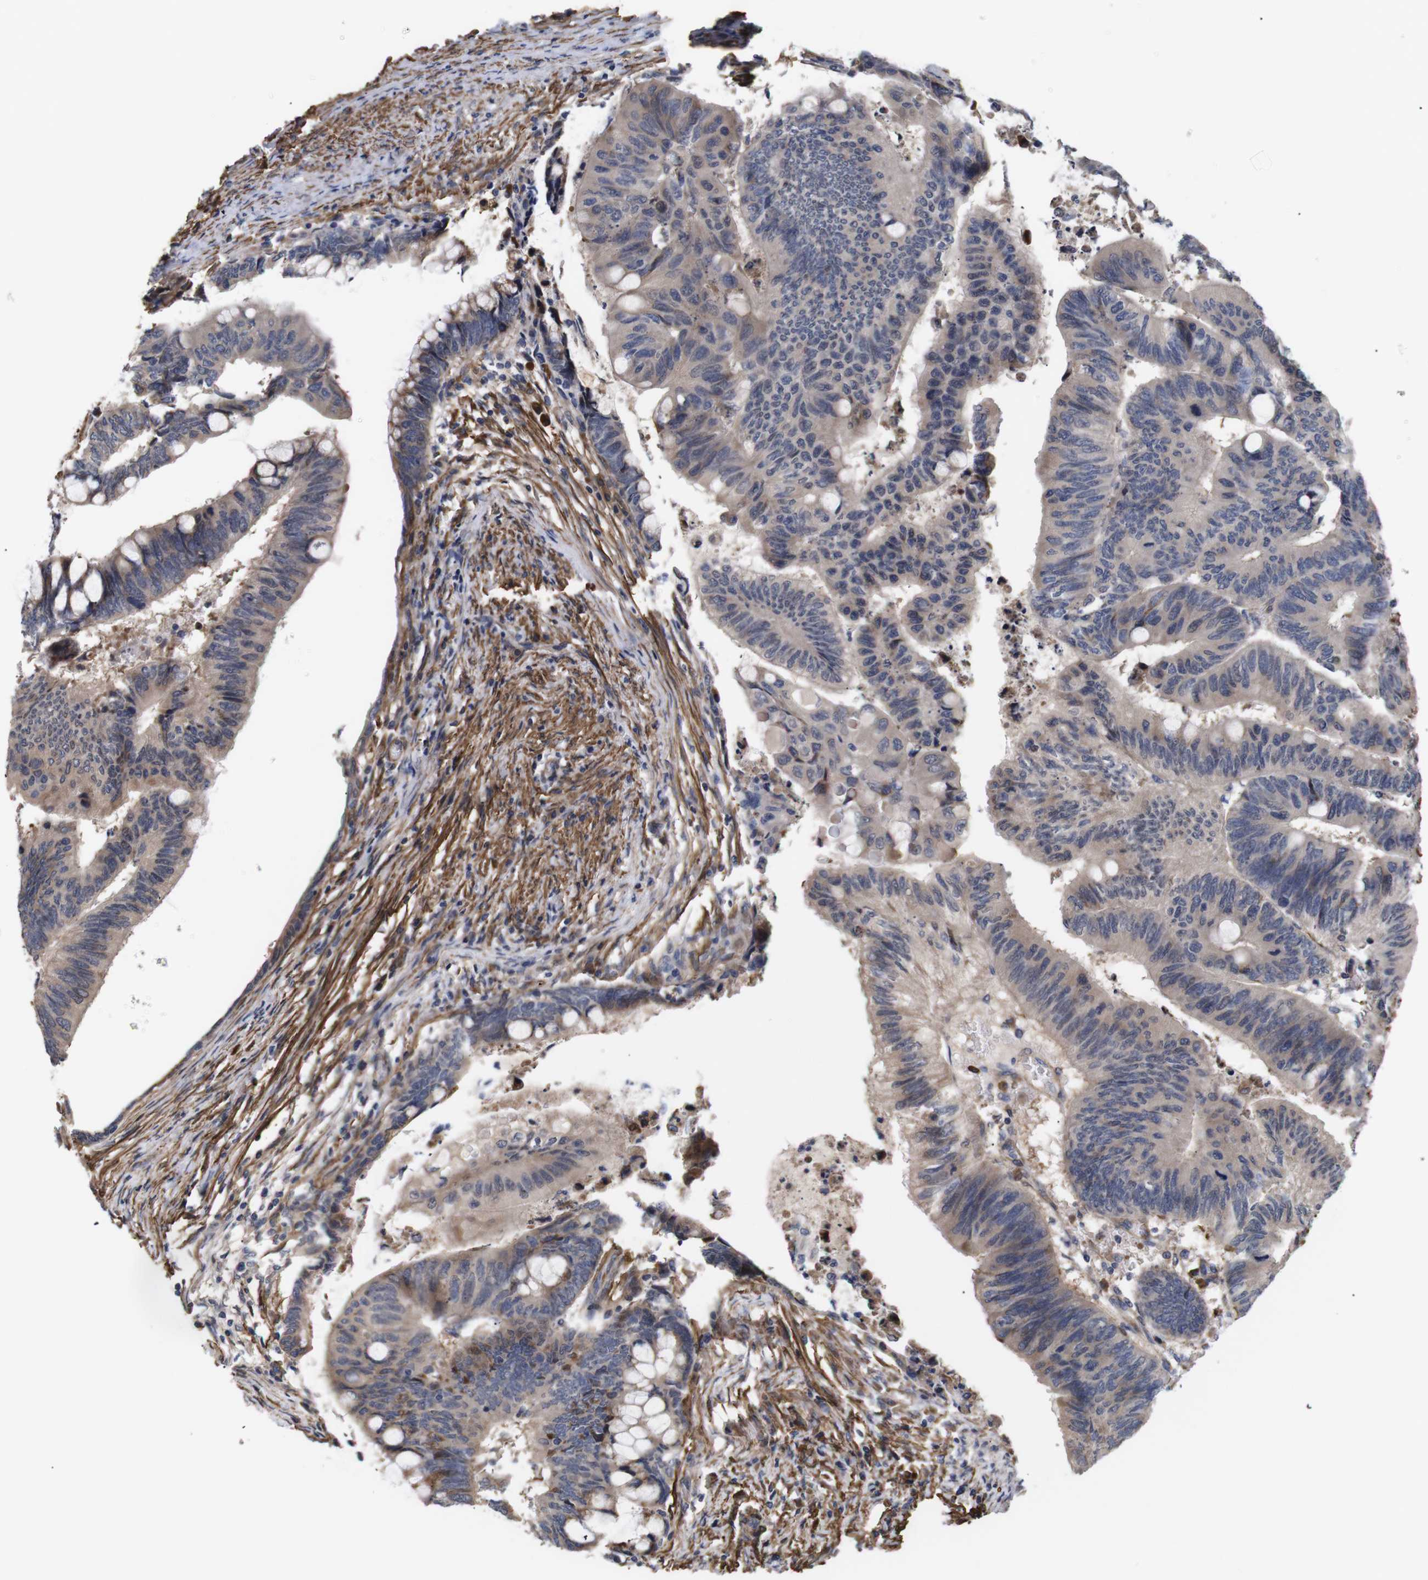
{"staining": {"intensity": "negative", "quantity": "none", "location": "none"}, "tissue": "colorectal cancer", "cell_type": "Tumor cells", "image_type": "cancer", "snomed": [{"axis": "morphology", "description": "Normal tissue, NOS"}, {"axis": "morphology", "description": "Adenocarcinoma, NOS"}, {"axis": "topography", "description": "Rectum"}, {"axis": "topography", "description": "Peripheral nerve tissue"}], "caption": "A histopathology image of human colorectal cancer (adenocarcinoma) is negative for staining in tumor cells. (IHC, brightfield microscopy, high magnification).", "gene": "PDLIM5", "patient": {"sex": "male", "age": 92}}